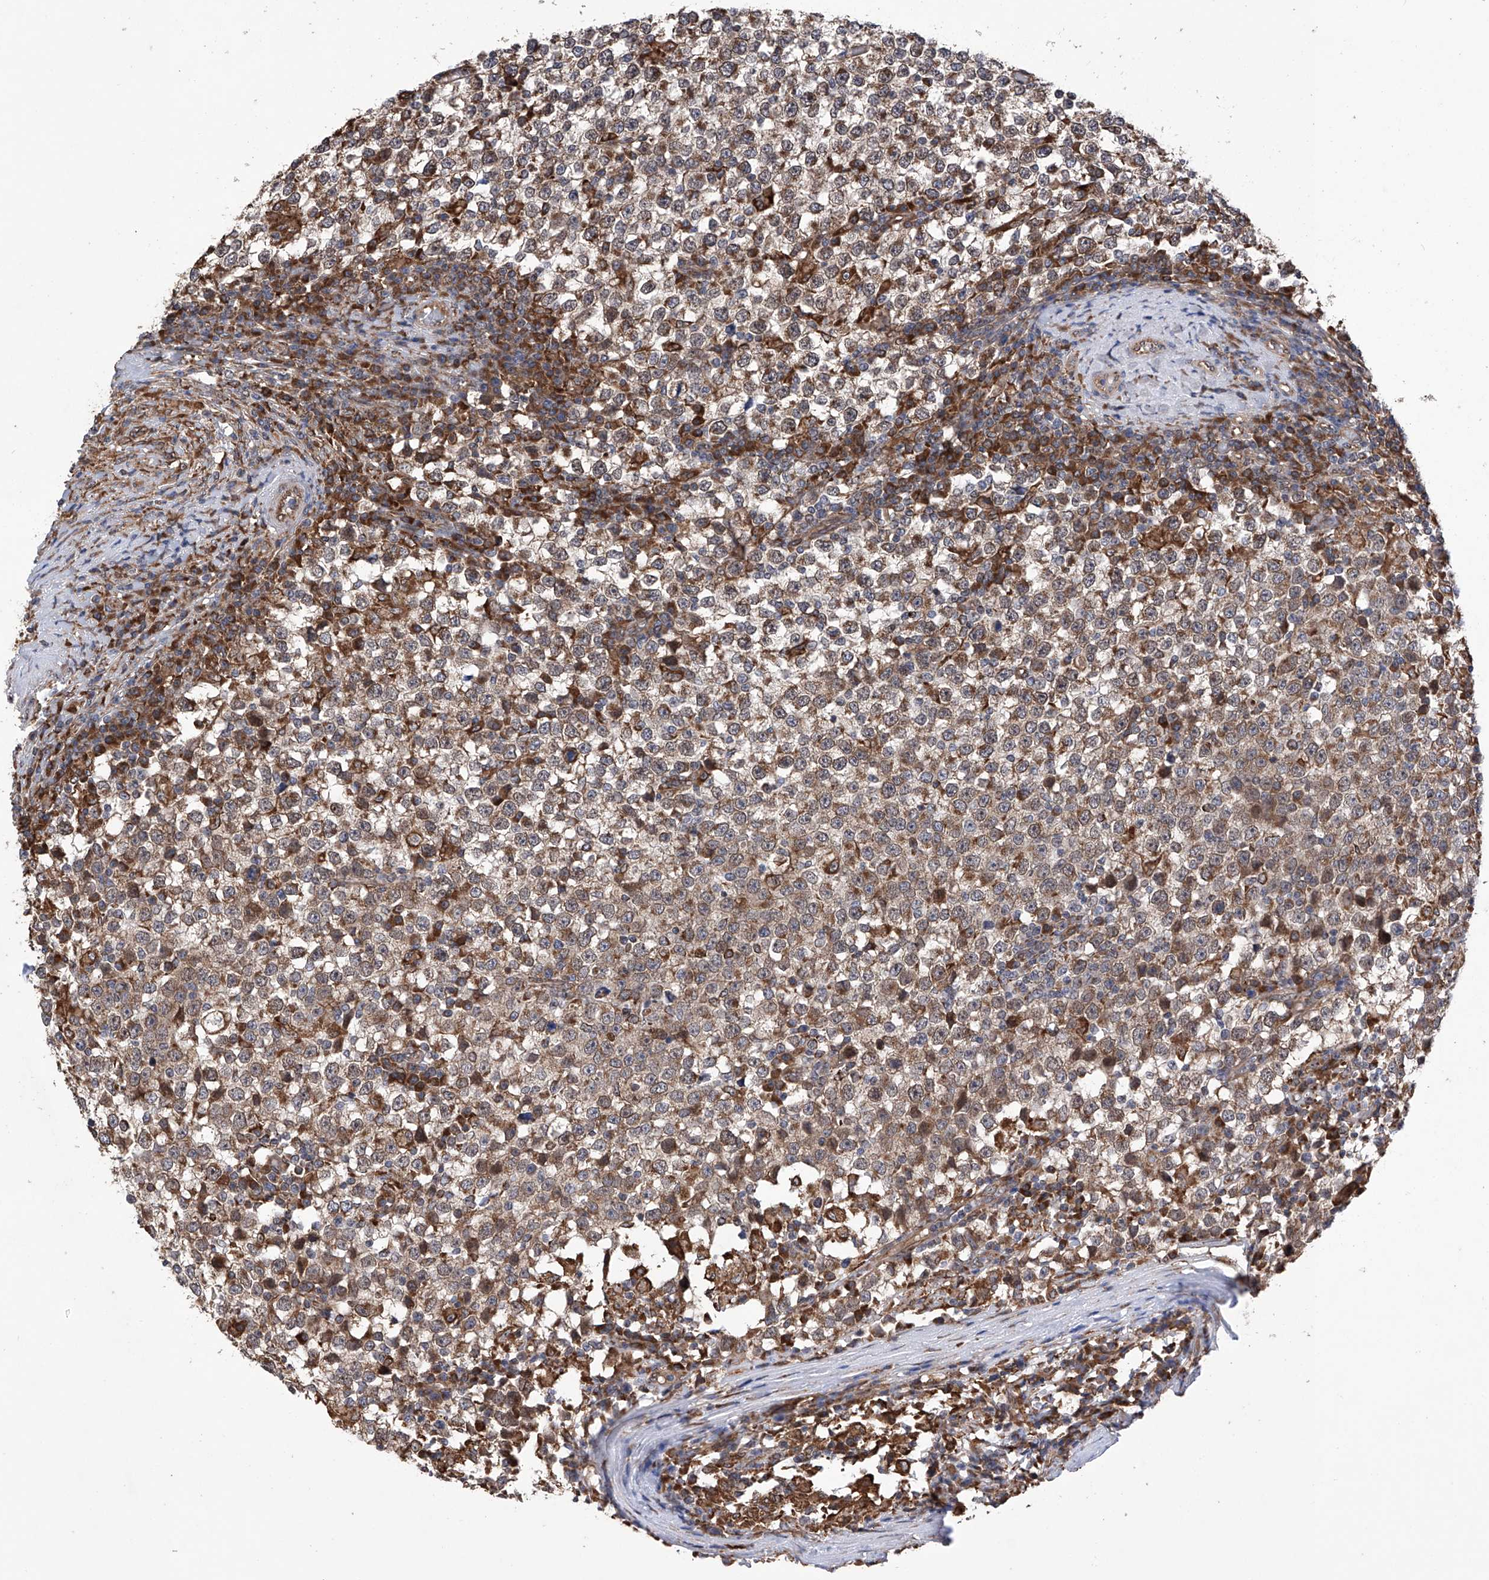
{"staining": {"intensity": "moderate", "quantity": ">75%", "location": "cytoplasmic/membranous"}, "tissue": "testis cancer", "cell_type": "Tumor cells", "image_type": "cancer", "snomed": [{"axis": "morphology", "description": "Seminoma, NOS"}, {"axis": "topography", "description": "Testis"}], "caption": "Testis cancer stained for a protein (brown) displays moderate cytoplasmic/membranous positive staining in about >75% of tumor cells.", "gene": "DNAH8", "patient": {"sex": "male", "age": 65}}